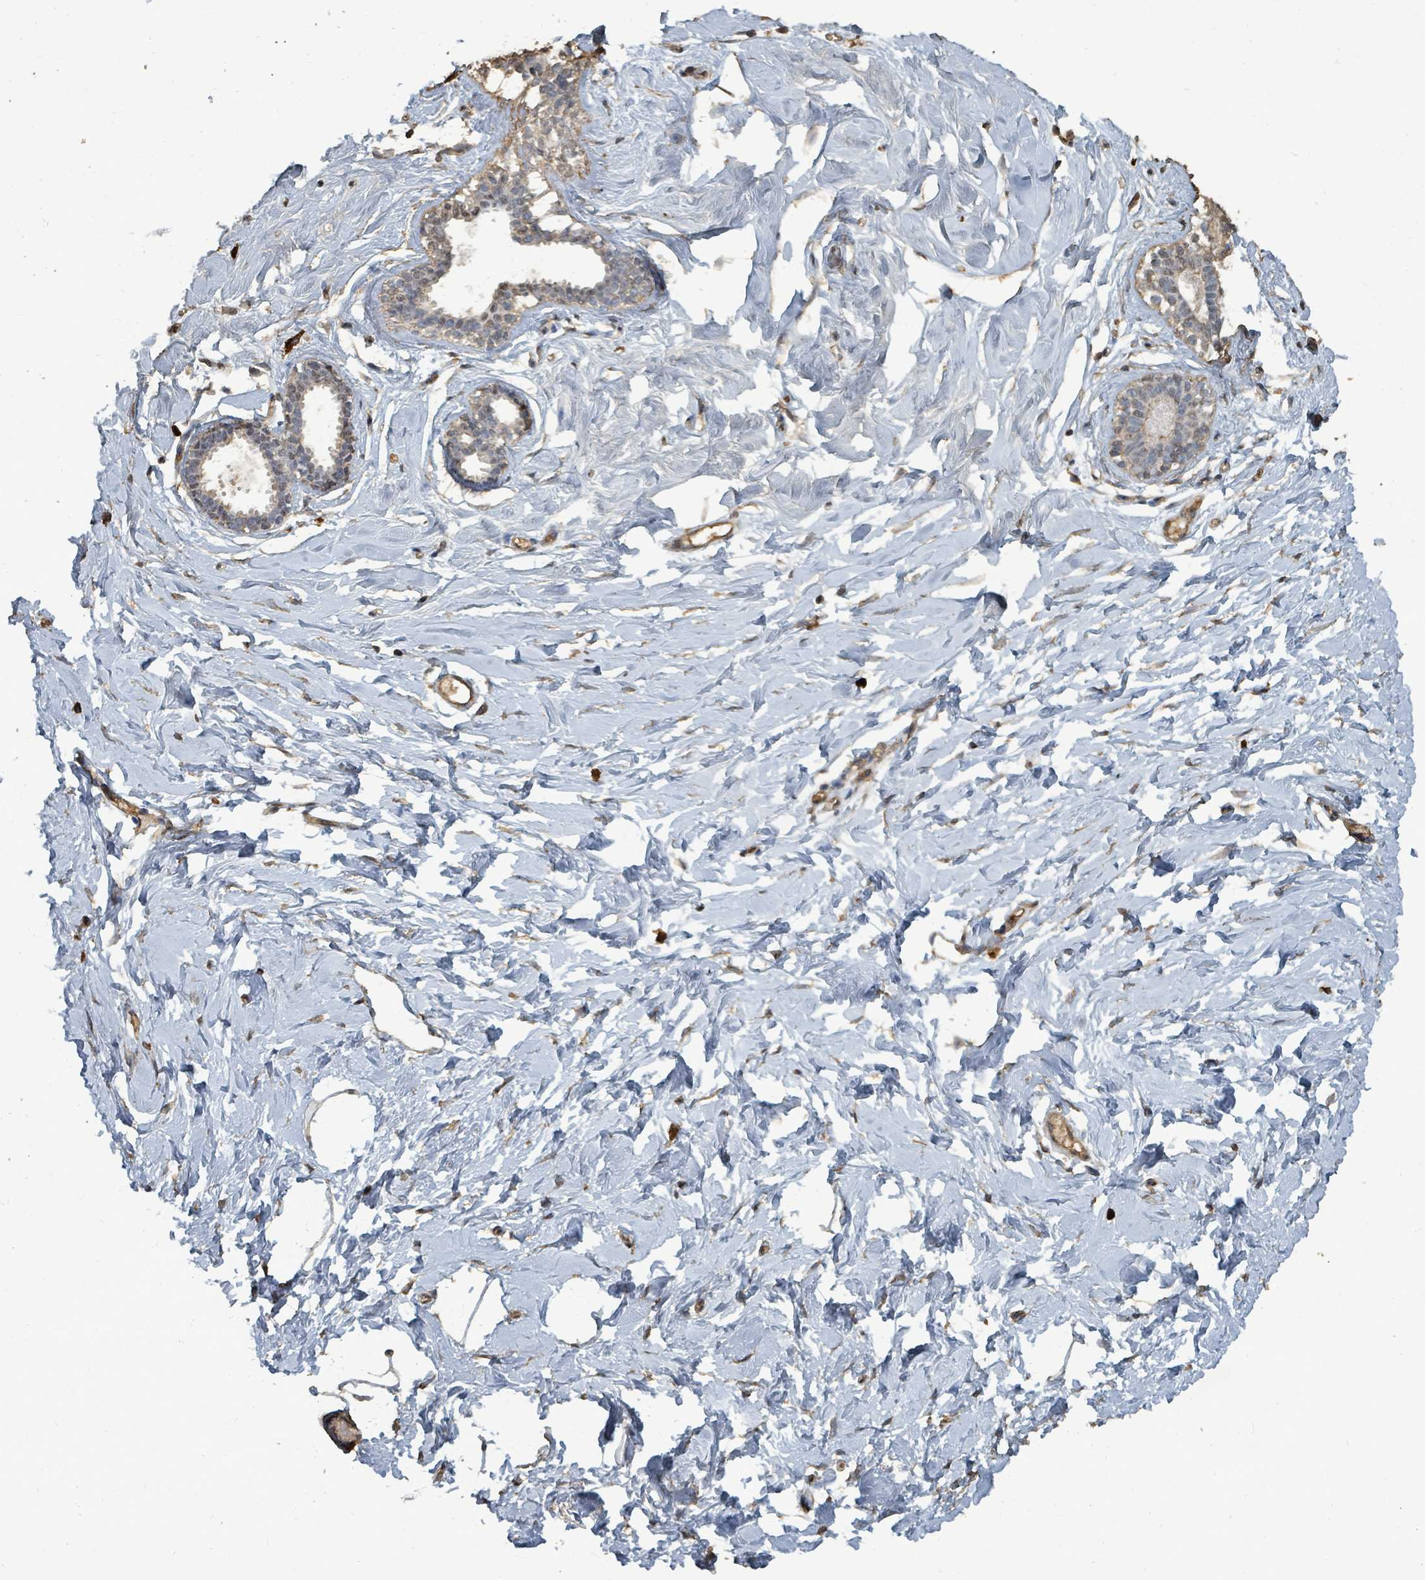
{"staining": {"intensity": "negative", "quantity": "none", "location": "none"}, "tissue": "breast", "cell_type": "Adipocytes", "image_type": "normal", "snomed": [{"axis": "morphology", "description": "Normal tissue, NOS"}, {"axis": "topography", "description": "Breast"}], "caption": "Immunohistochemical staining of unremarkable breast exhibits no significant staining in adipocytes.", "gene": "C6orf52", "patient": {"sex": "female", "age": 23}}